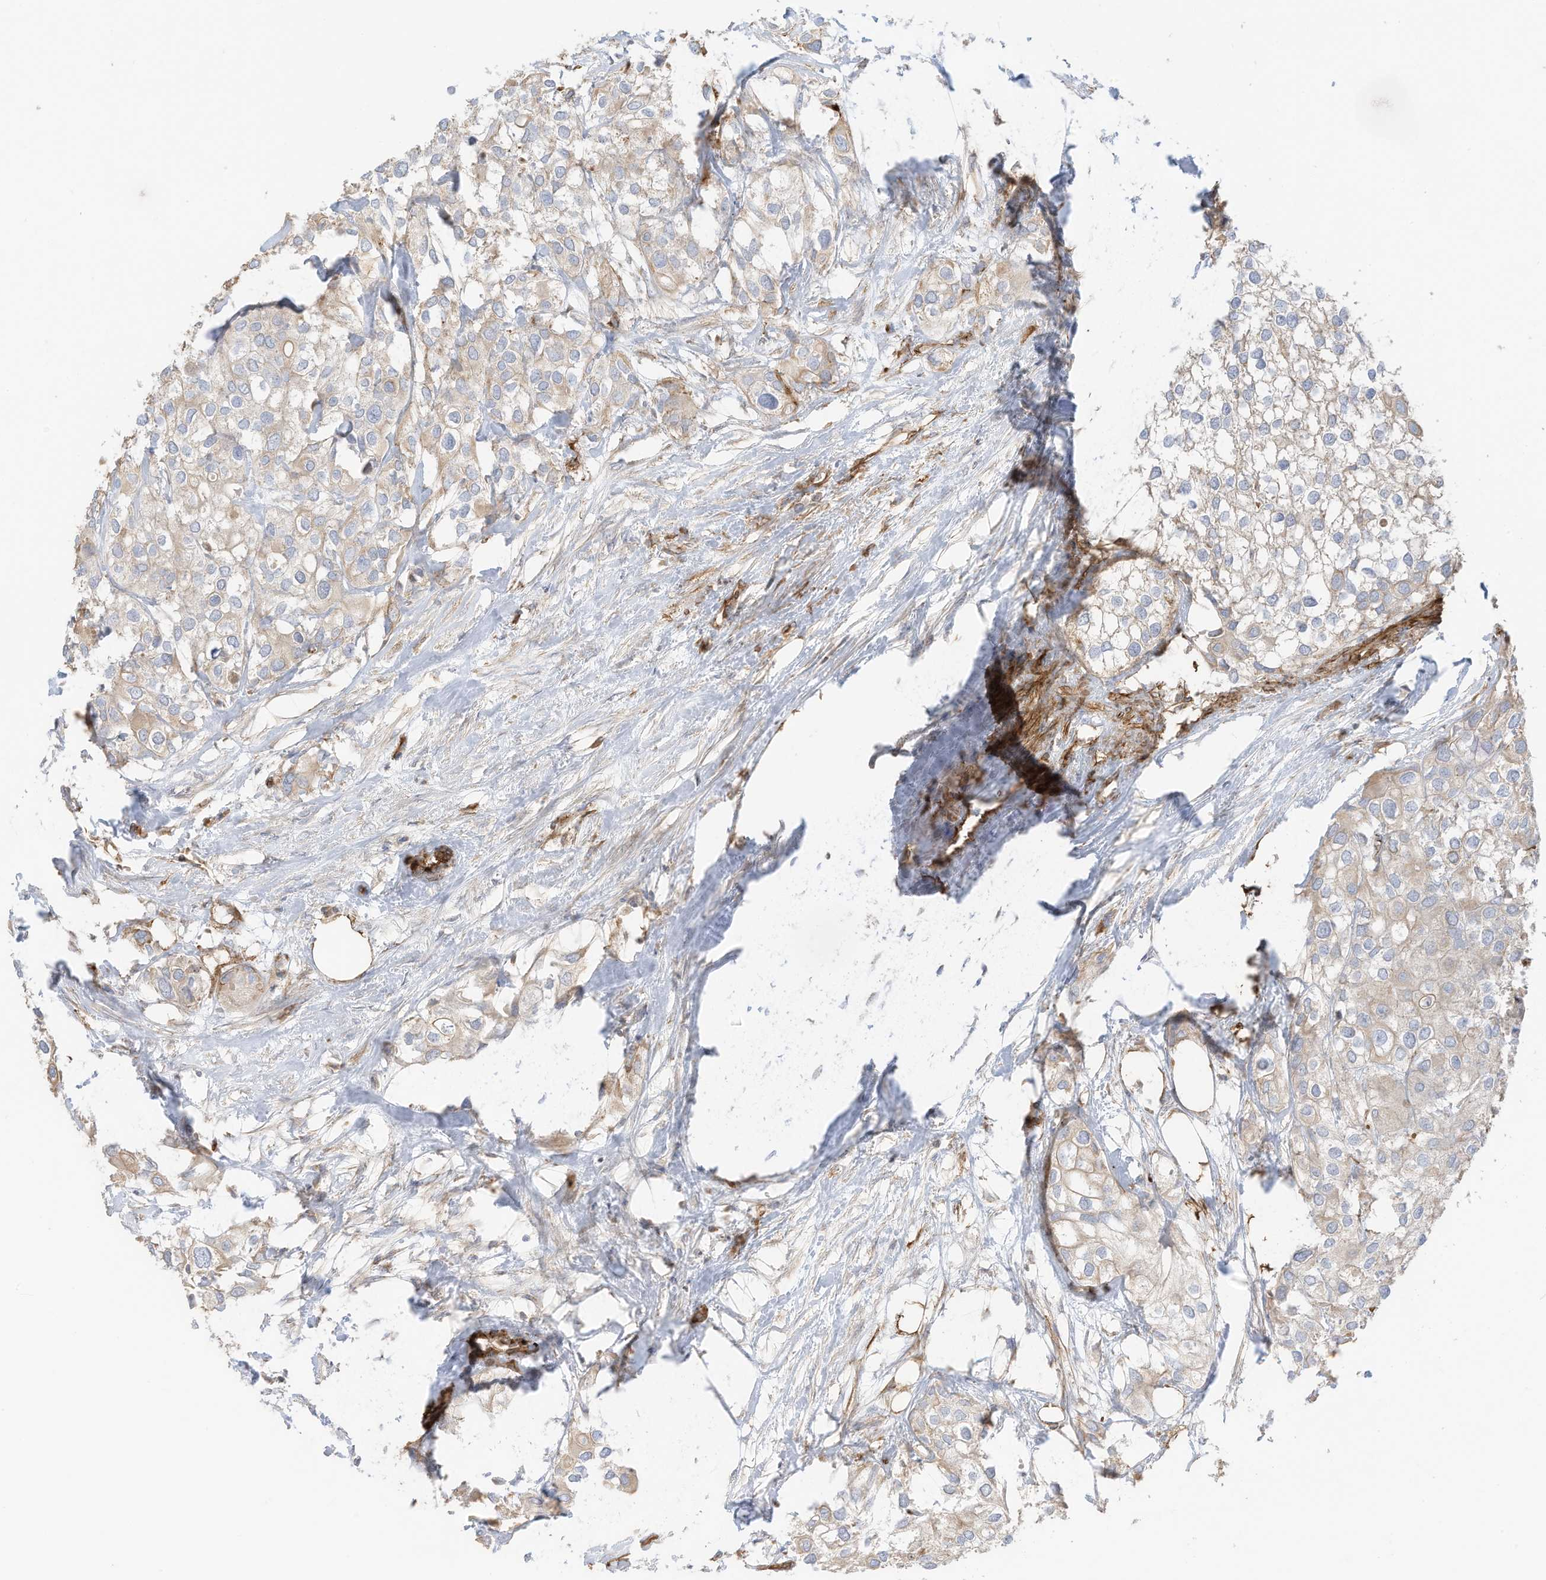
{"staining": {"intensity": "weak", "quantity": "<25%", "location": "cytoplasmic/membranous"}, "tissue": "urothelial cancer", "cell_type": "Tumor cells", "image_type": "cancer", "snomed": [{"axis": "morphology", "description": "Urothelial carcinoma, High grade"}, {"axis": "topography", "description": "Urinary bladder"}], "caption": "Tumor cells show no significant protein positivity in urothelial carcinoma (high-grade). (Stains: DAB (3,3'-diaminobenzidine) immunohistochemistry (IHC) with hematoxylin counter stain, Microscopy: brightfield microscopy at high magnification).", "gene": "ABCB7", "patient": {"sex": "male", "age": 64}}